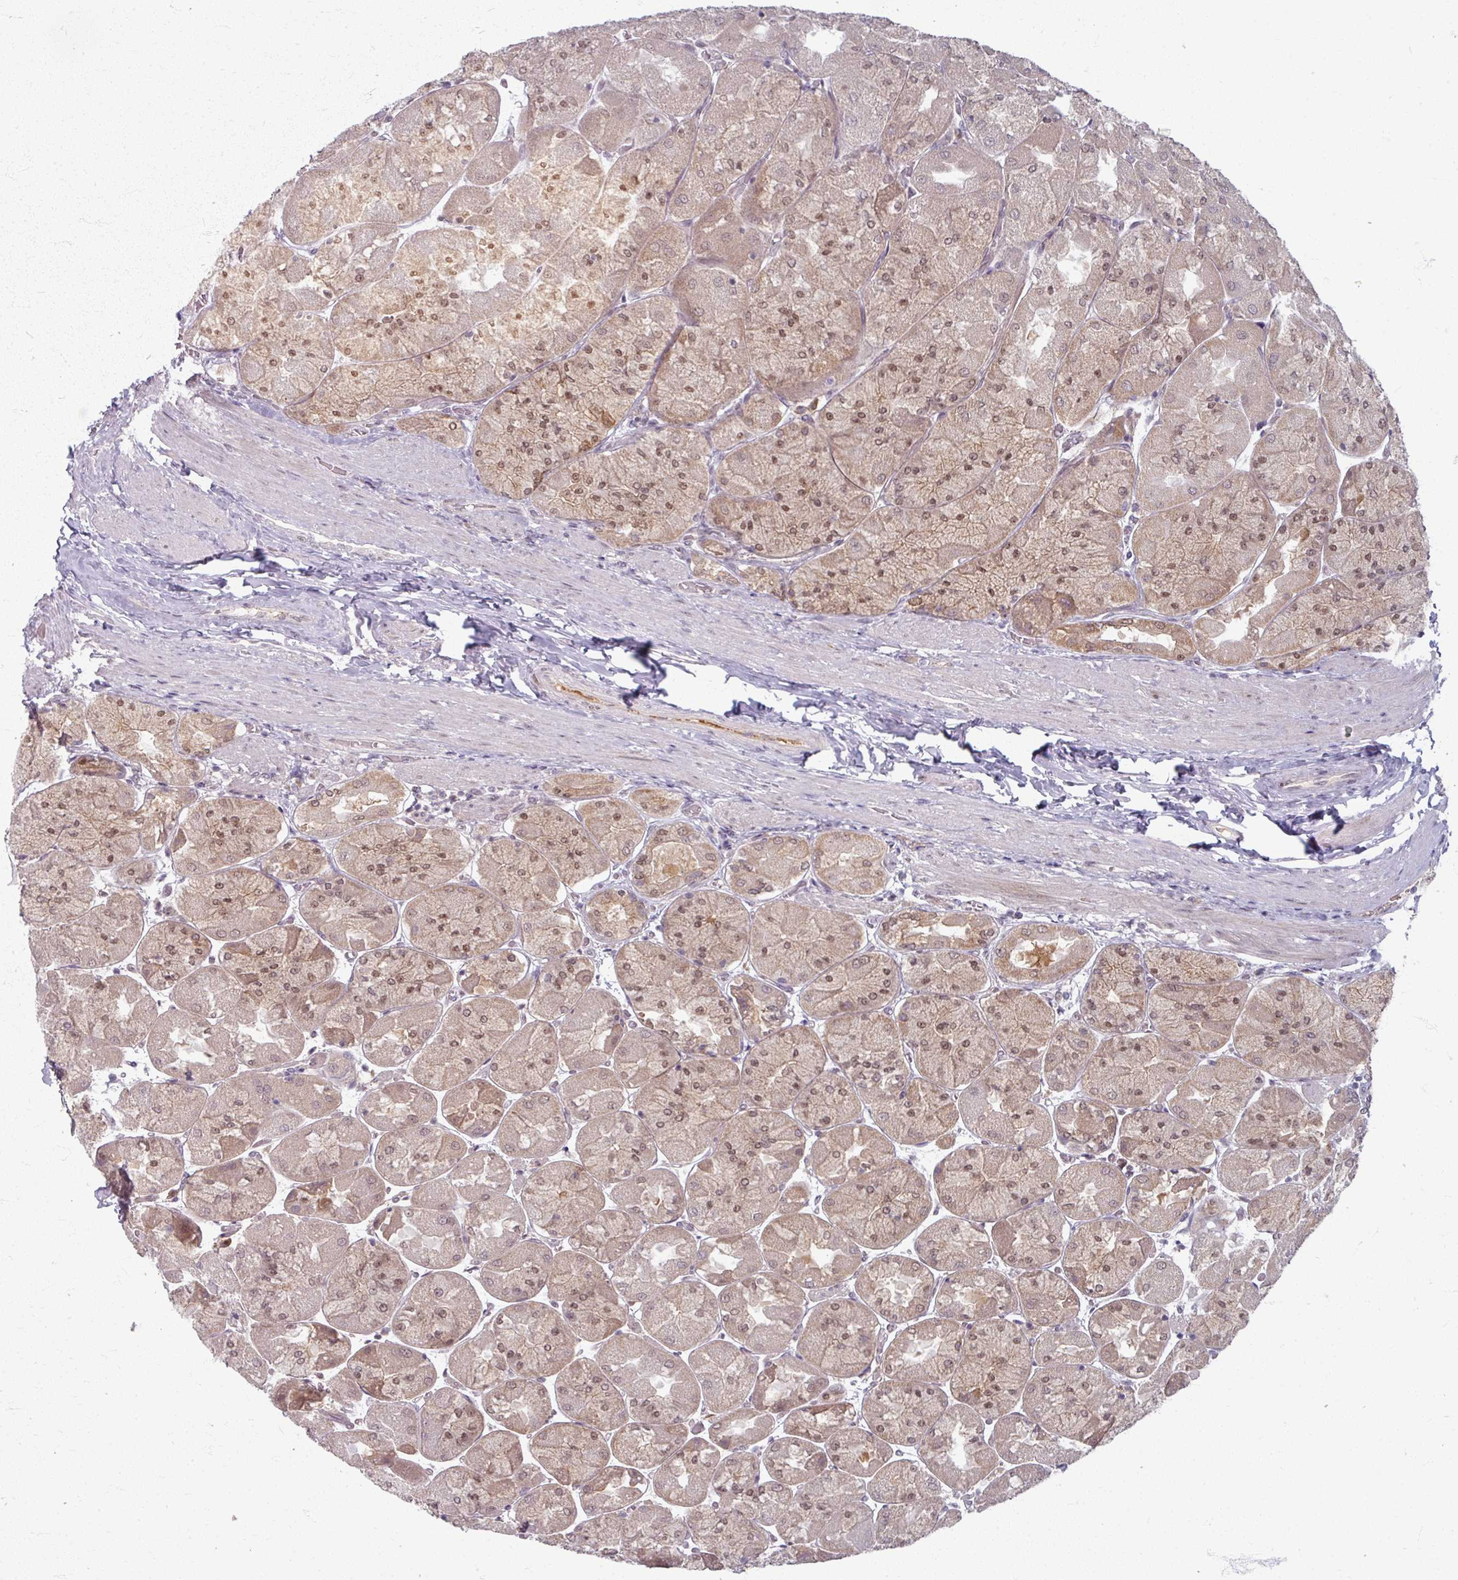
{"staining": {"intensity": "moderate", "quantity": ">75%", "location": "nuclear"}, "tissue": "stomach", "cell_type": "Glandular cells", "image_type": "normal", "snomed": [{"axis": "morphology", "description": "Normal tissue, NOS"}, {"axis": "topography", "description": "Stomach"}], "caption": "Immunohistochemical staining of normal stomach exhibits medium levels of moderate nuclear expression in about >75% of glandular cells. The protein of interest is shown in brown color, while the nuclei are stained blue.", "gene": "KLC3", "patient": {"sex": "female", "age": 61}}